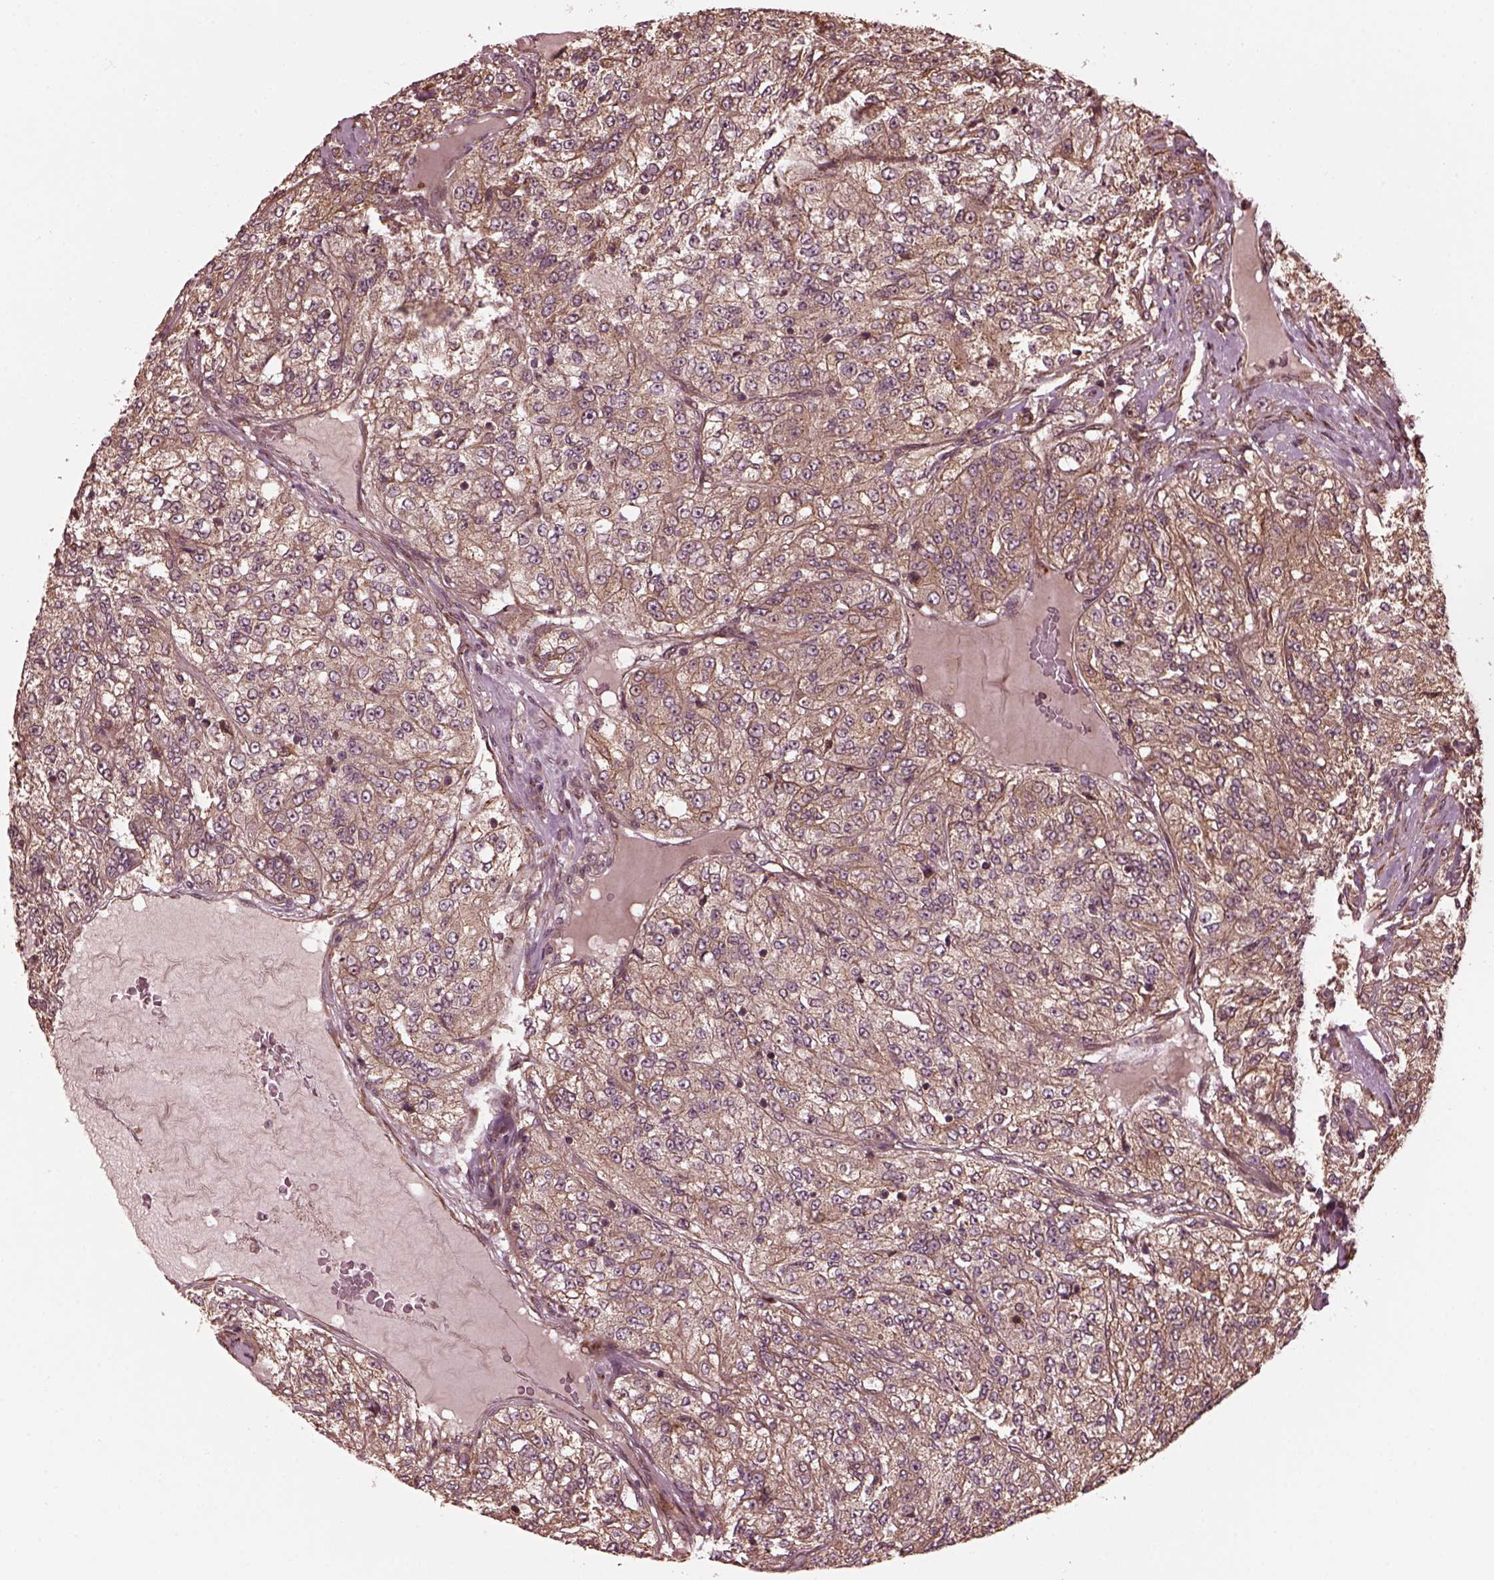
{"staining": {"intensity": "weak", "quantity": ">75%", "location": "cytoplasmic/membranous"}, "tissue": "renal cancer", "cell_type": "Tumor cells", "image_type": "cancer", "snomed": [{"axis": "morphology", "description": "Adenocarcinoma, NOS"}, {"axis": "topography", "description": "Kidney"}], "caption": "Immunohistochemical staining of renal cancer demonstrates low levels of weak cytoplasmic/membranous protein expression in about >75% of tumor cells. (Brightfield microscopy of DAB IHC at high magnification).", "gene": "ZNF292", "patient": {"sex": "female", "age": 63}}